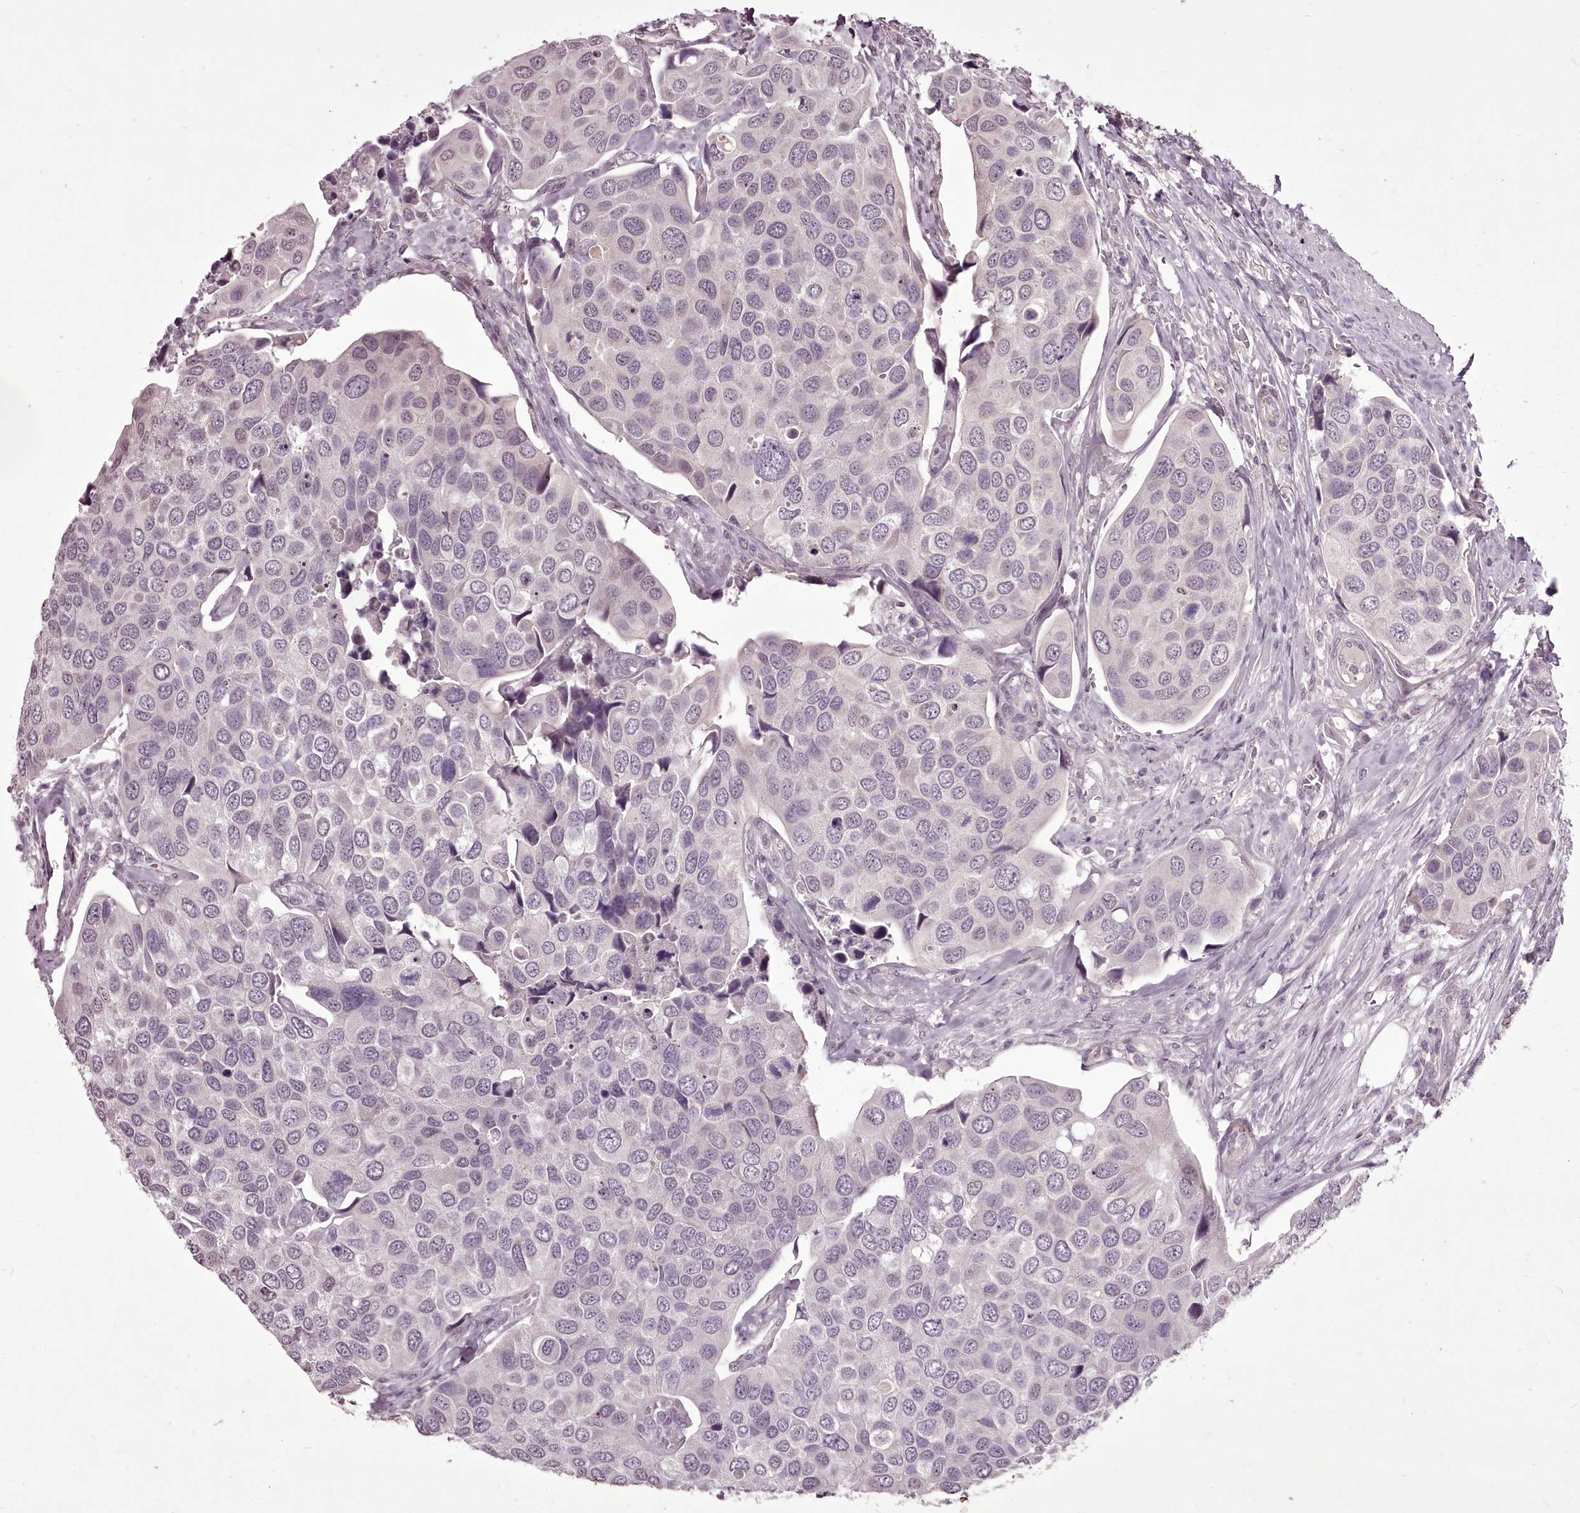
{"staining": {"intensity": "negative", "quantity": "none", "location": "none"}, "tissue": "urothelial cancer", "cell_type": "Tumor cells", "image_type": "cancer", "snomed": [{"axis": "morphology", "description": "Urothelial carcinoma, High grade"}, {"axis": "topography", "description": "Urinary bladder"}], "caption": "IHC photomicrograph of human urothelial cancer stained for a protein (brown), which displays no staining in tumor cells.", "gene": "C1orf56", "patient": {"sex": "male", "age": 74}}